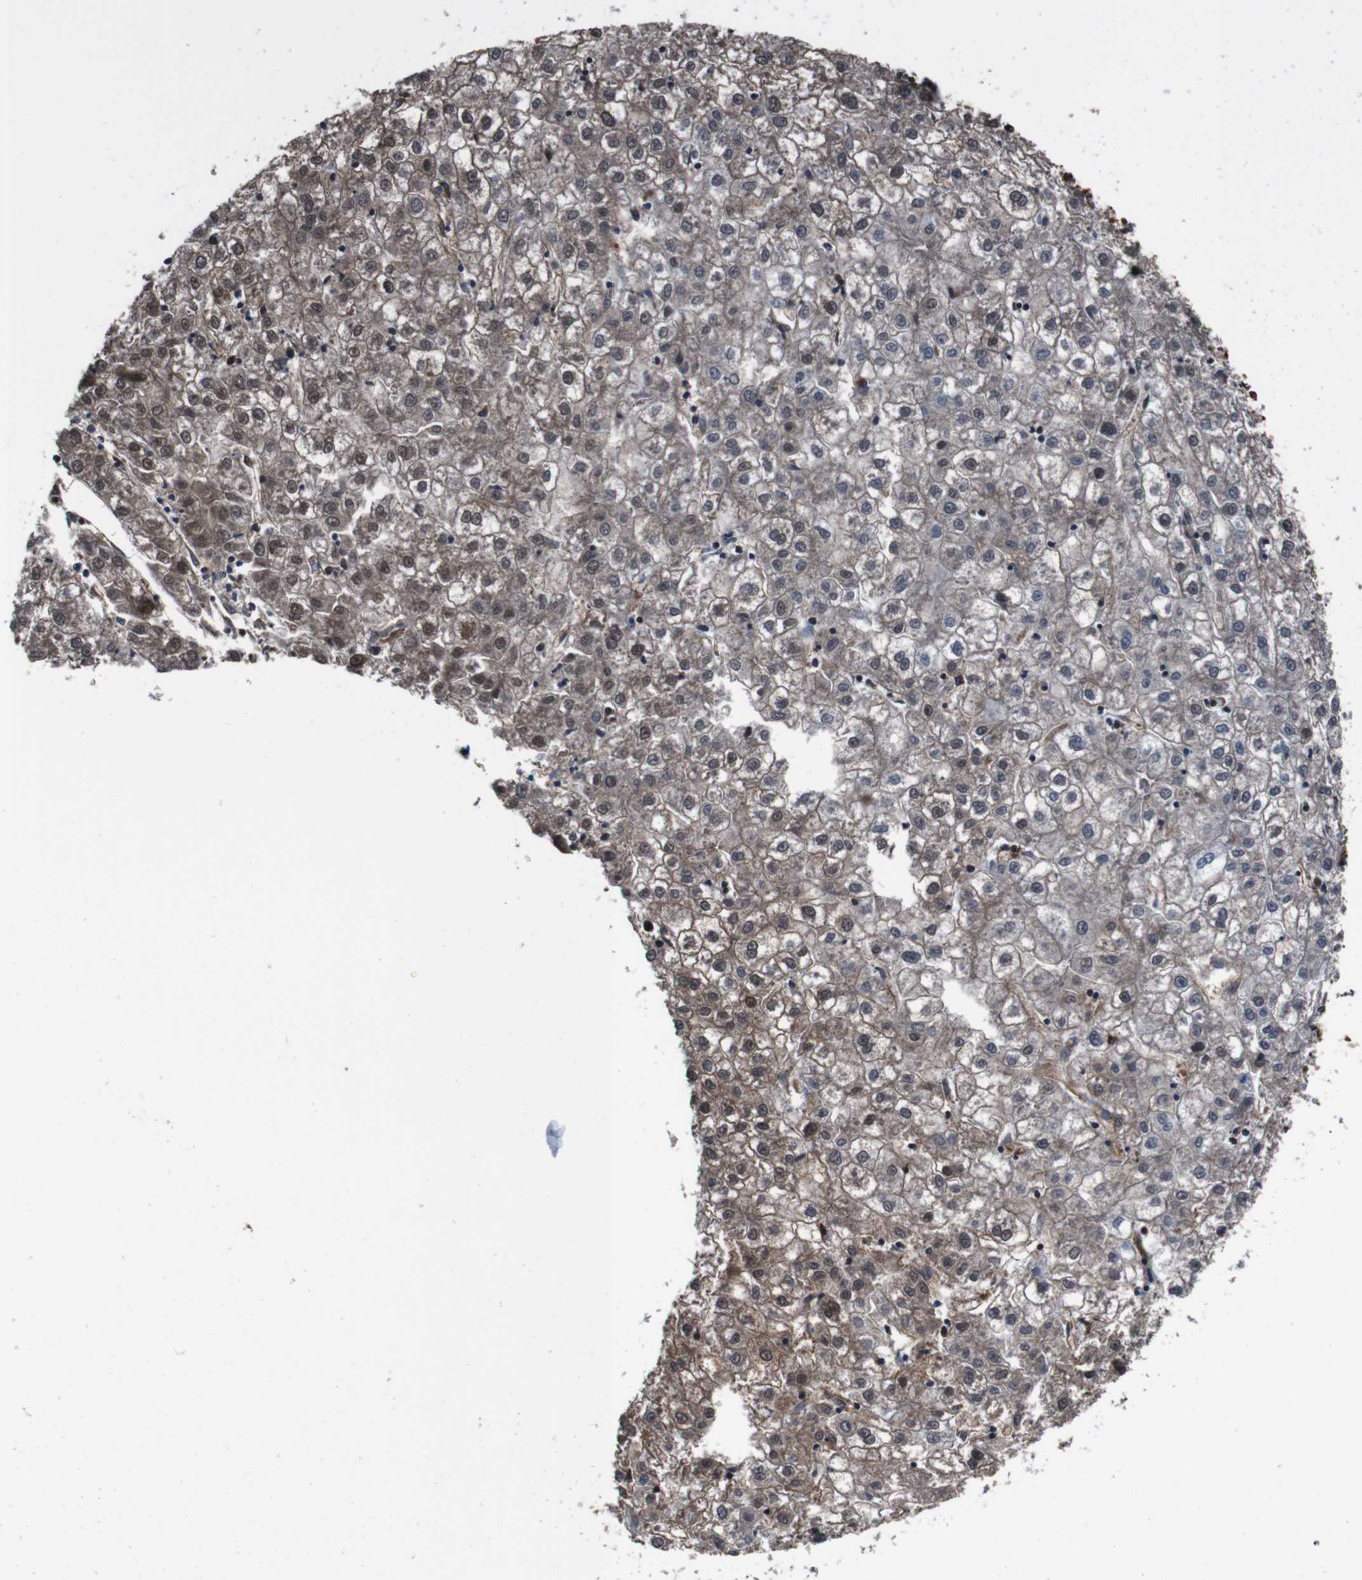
{"staining": {"intensity": "moderate", "quantity": "25%-75%", "location": "cytoplasmic/membranous,nuclear"}, "tissue": "liver cancer", "cell_type": "Tumor cells", "image_type": "cancer", "snomed": [{"axis": "morphology", "description": "Carcinoma, Hepatocellular, NOS"}, {"axis": "topography", "description": "Liver"}], "caption": "The photomicrograph exhibits staining of liver cancer, revealing moderate cytoplasmic/membranous and nuclear protein positivity (brown color) within tumor cells. Immunohistochemistry (ihc) stains the protein of interest in brown and the nuclei are stained blue.", "gene": "VCP", "patient": {"sex": "male", "age": 72}}